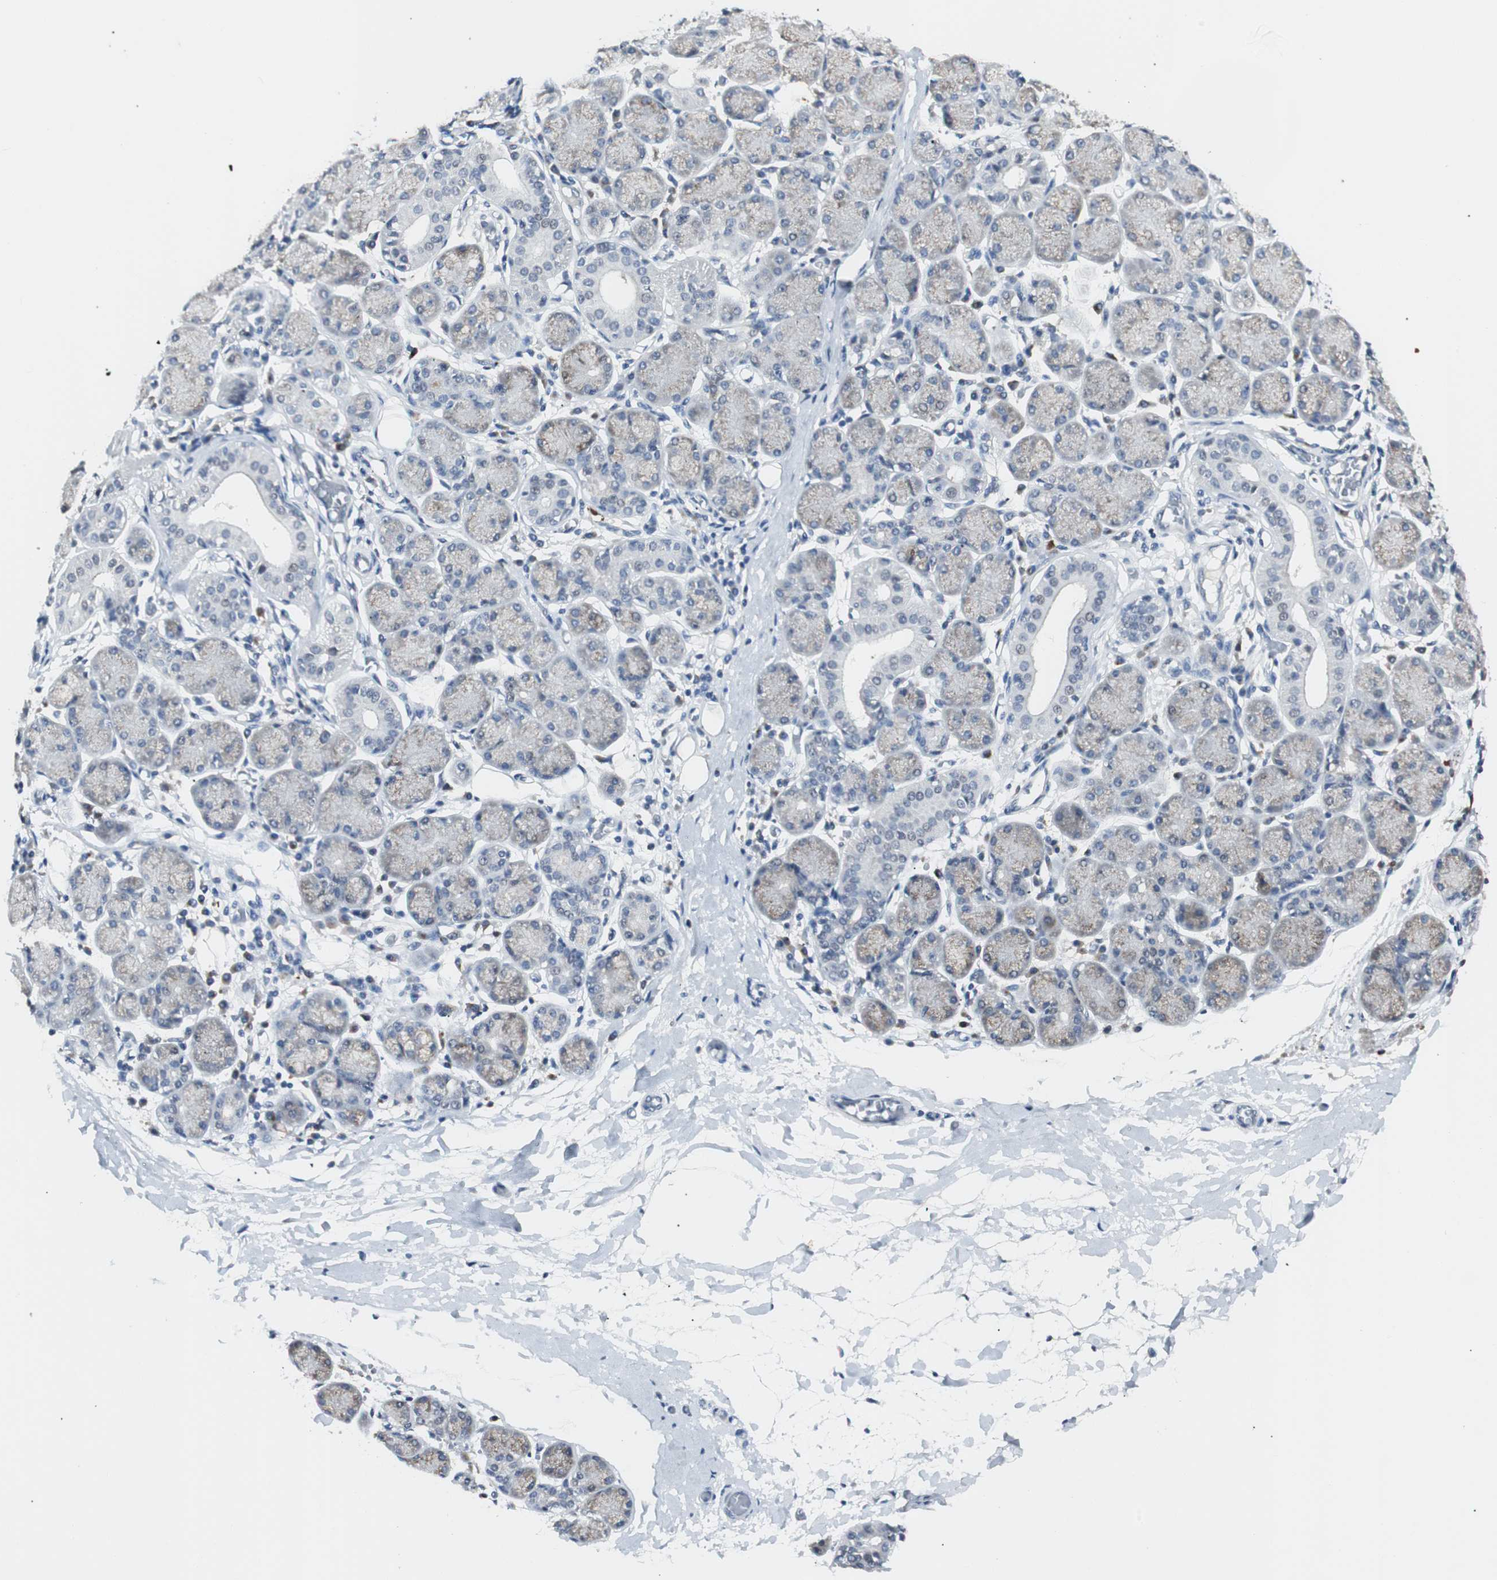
{"staining": {"intensity": "negative", "quantity": "none", "location": "none"}, "tissue": "salivary gland", "cell_type": "Glandular cells", "image_type": "normal", "snomed": [{"axis": "morphology", "description": "Normal tissue, NOS"}, {"axis": "topography", "description": "Salivary gland"}], "caption": "Glandular cells are negative for protein expression in normal human salivary gland.", "gene": "SOX30", "patient": {"sex": "female", "age": 24}}